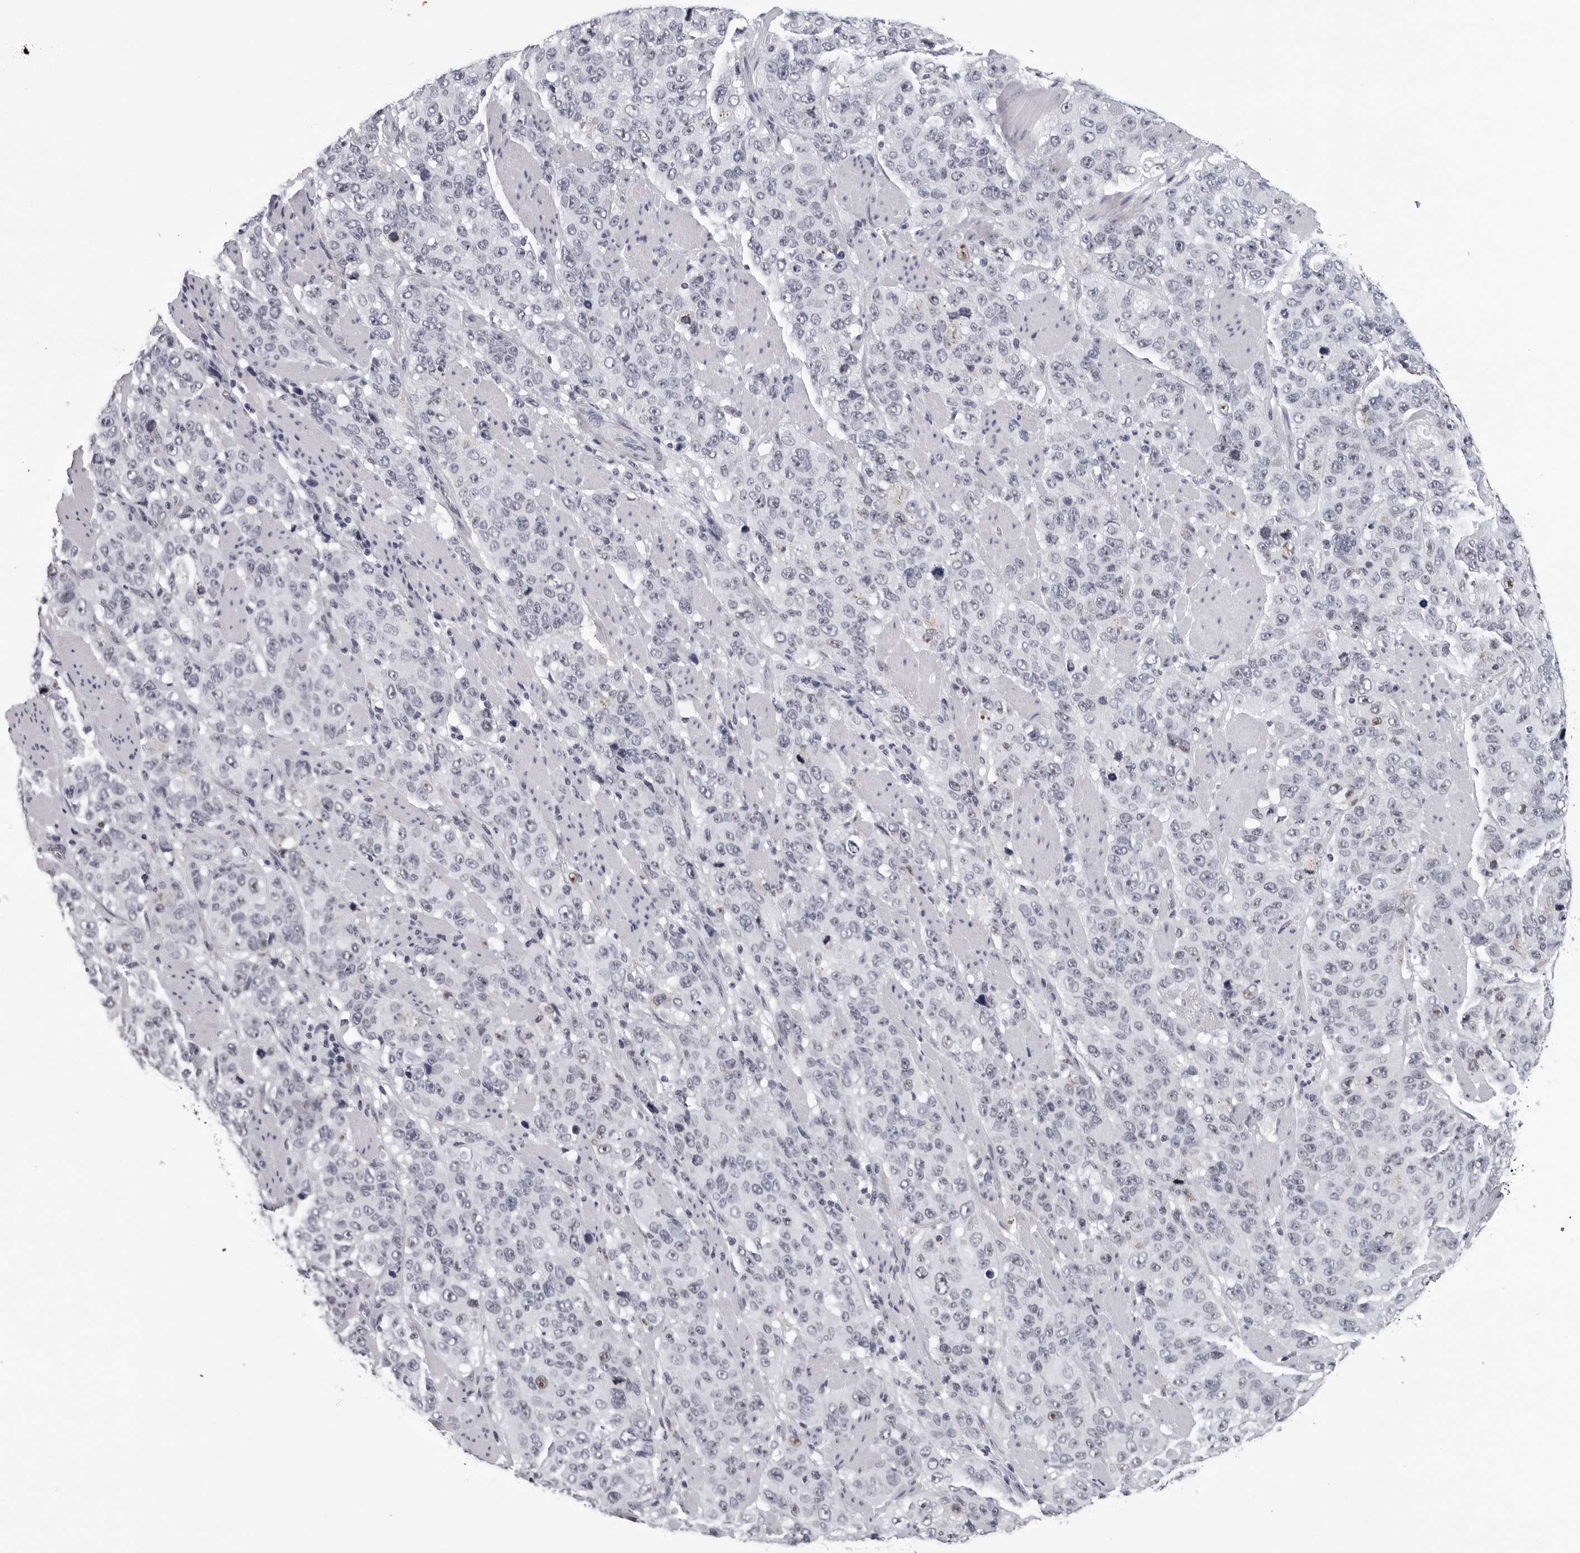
{"staining": {"intensity": "negative", "quantity": "none", "location": "none"}, "tissue": "stomach cancer", "cell_type": "Tumor cells", "image_type": "cancer", "snomed": [{"axis": "morphology", "description": "Adenocarcinoma, NOS"}, {"axis": "topography", "description": "Stomach"}], "caption": "An IHC image of stomach adenocarcinoma is shown. There is no staining in tumor cells of stomach adenocarcinoma.", "gene": "GNL2", "patient": {"sex": "male", "age": 48}}